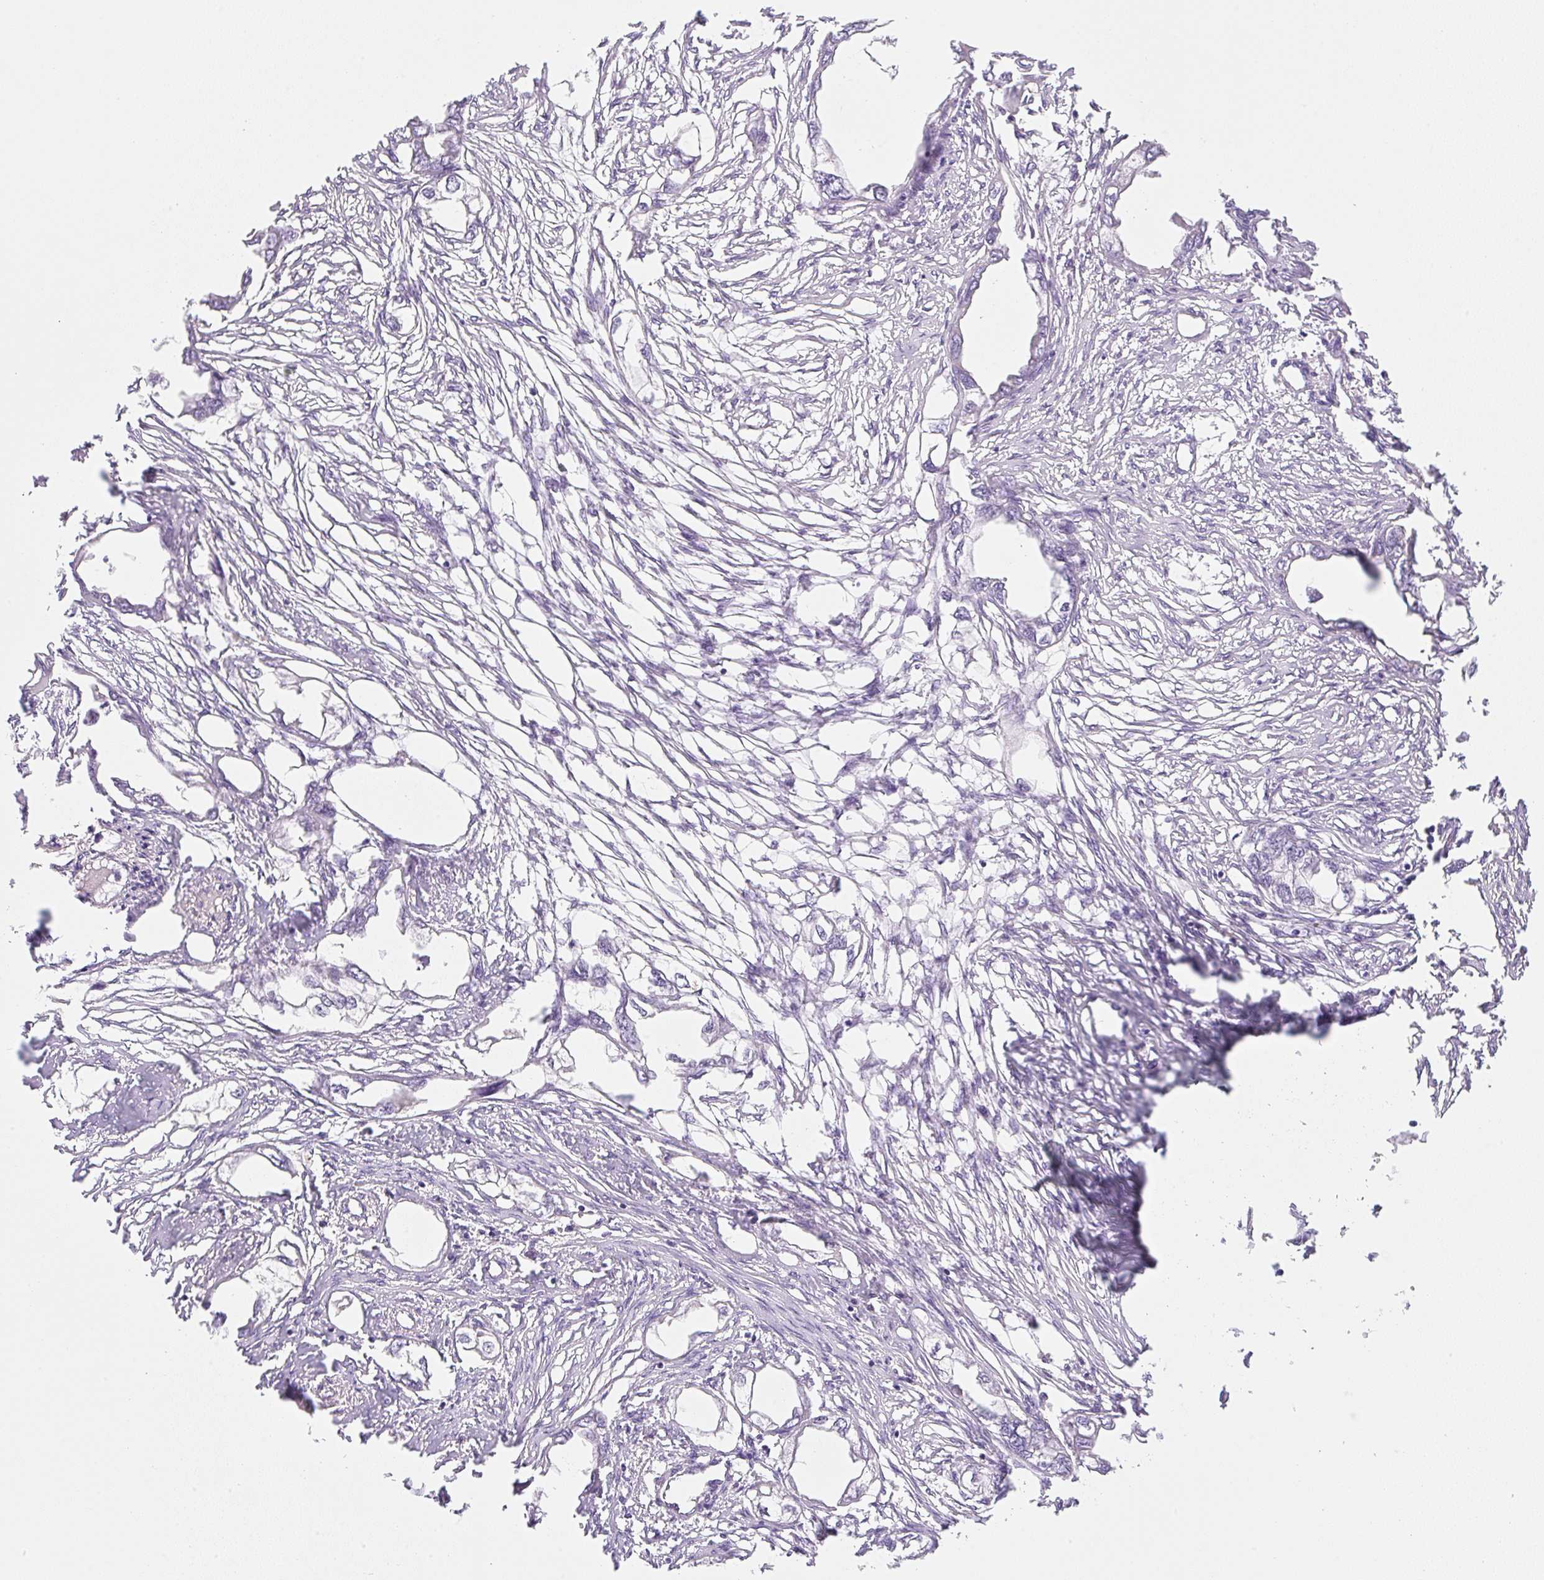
{"staining": {"intensity": "negative", "quantity": "none", "location": "none"}, "tissue": "endometrial cancer", "cell_type": "Tumor cells", "image_type": "cancer", "snomed": [{"axis": "morphology", "description": "Adenocarcinoma, NOS"}, {"axis": "morphology", "description": "Adenocarcinoma, metastatic, NOS"}, {"axis": "topography", "description": "Adipose tissue"}, {"axis": "topography", "description": "Endometrium"}], "caption": "Immunohistochemical staining of endometrial metastatic adenocarcinoma demonstrates no significant staining in tumor cells.", "gene": "RPL18A", "patient": {"sex": "female", "age": 67}}